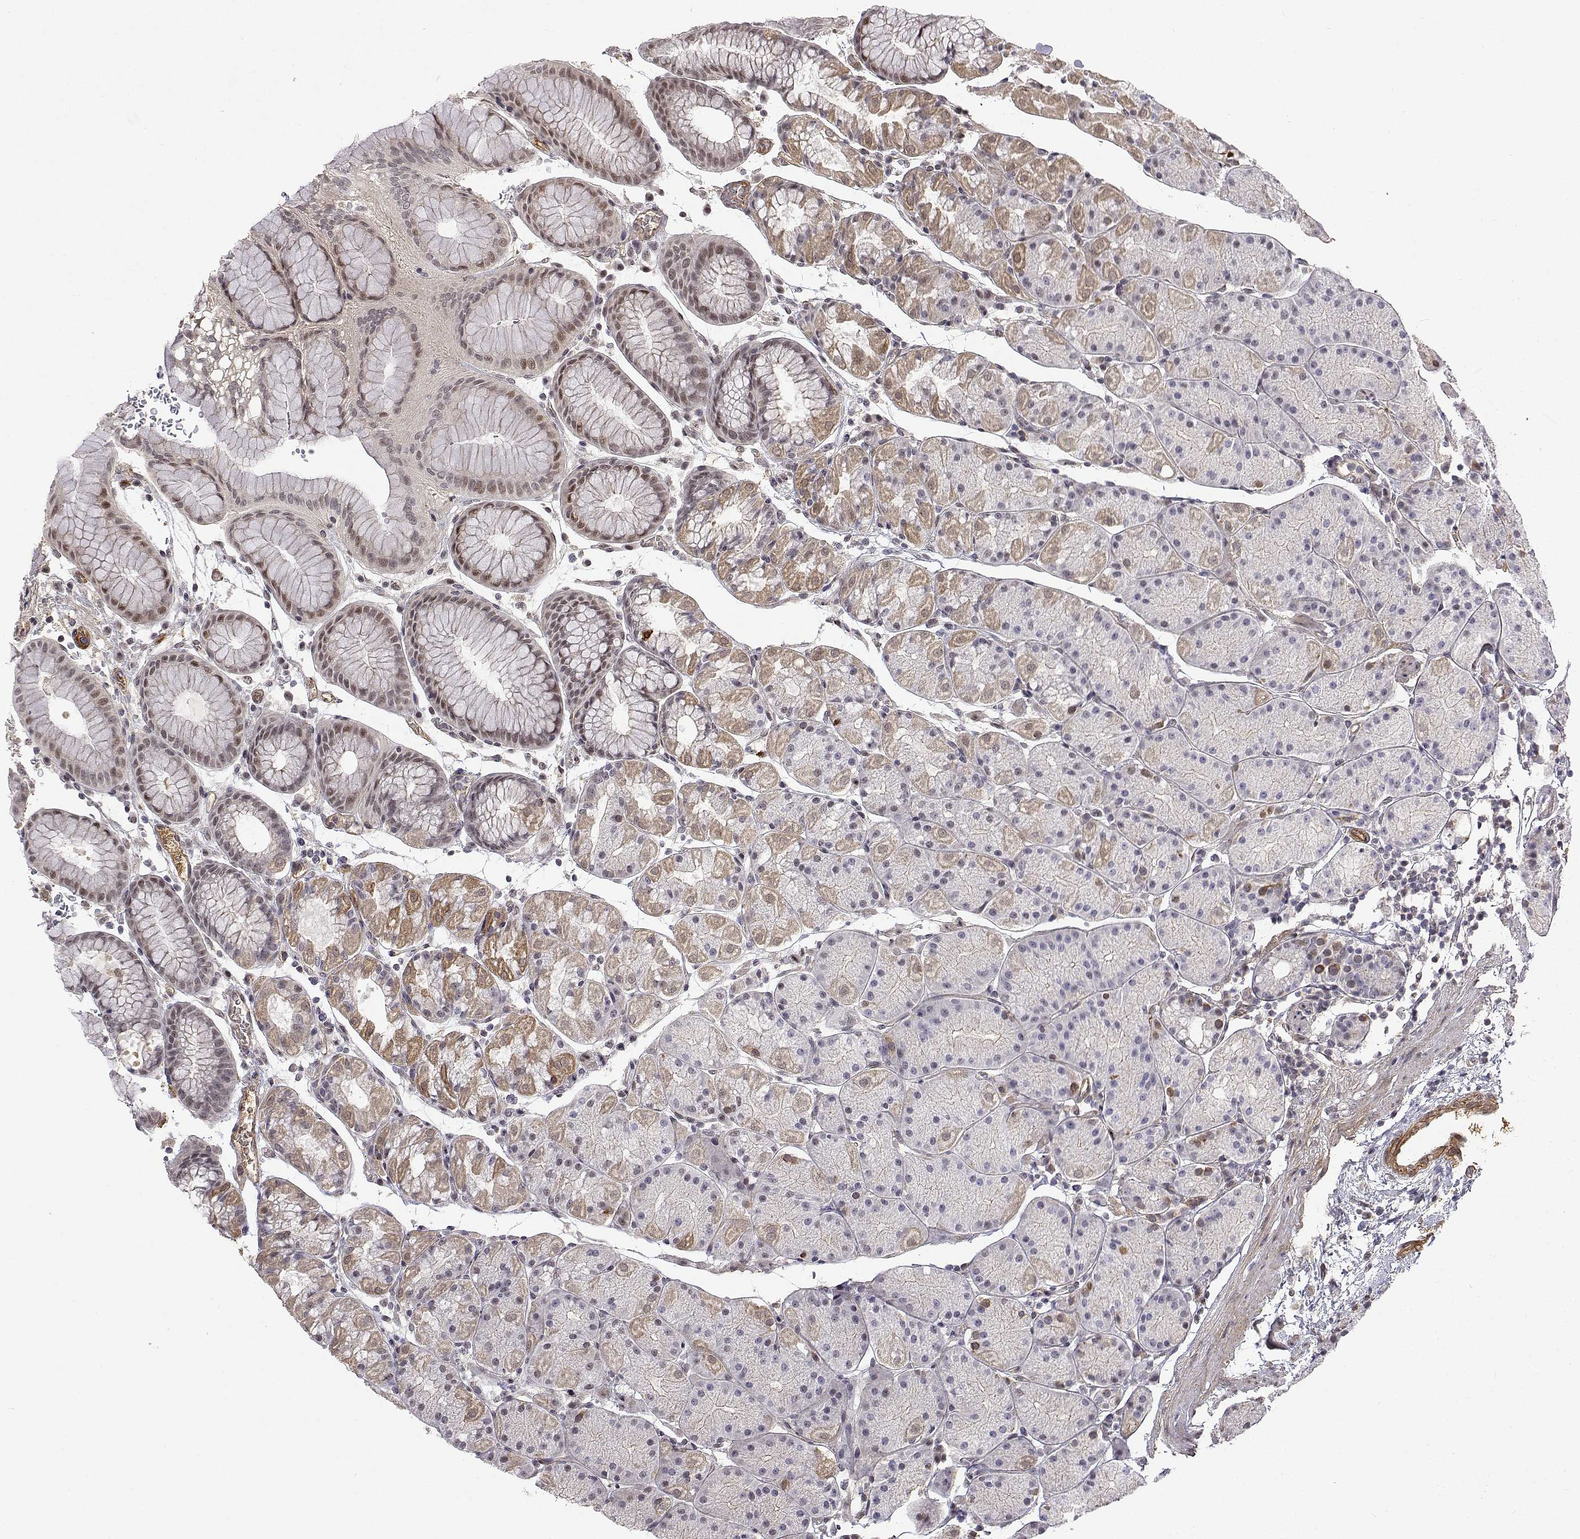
{"staining": {"intensity": "moderate", "quantity": "25%-75%", "location": "cytoplasmic/membranous,nuclear"}, "tissue": "stomach", "cell_type": "Glandular cells", "image_type": "normal", "snomed": [{"axis": "morphology", "description": "Normal tissue, NOS"}, {"axis": "topography", "description": "Stomach, upper"}, {"axis": "topography", "description": "Stomach"}], "caption": "IHC photomicrograph of unremarkable stomach: stomach stained using immunohistochemistry (IHC) demonstrates medium levels of moderate protein expression localized specifically in the cytoplasmic/membranous,nuclear of glandular cells, appearing as a cytoplasmic/membranous,nuclear brown color.", "gene": "ITGA7", "patient": {"sex": "male", "age": 76}}